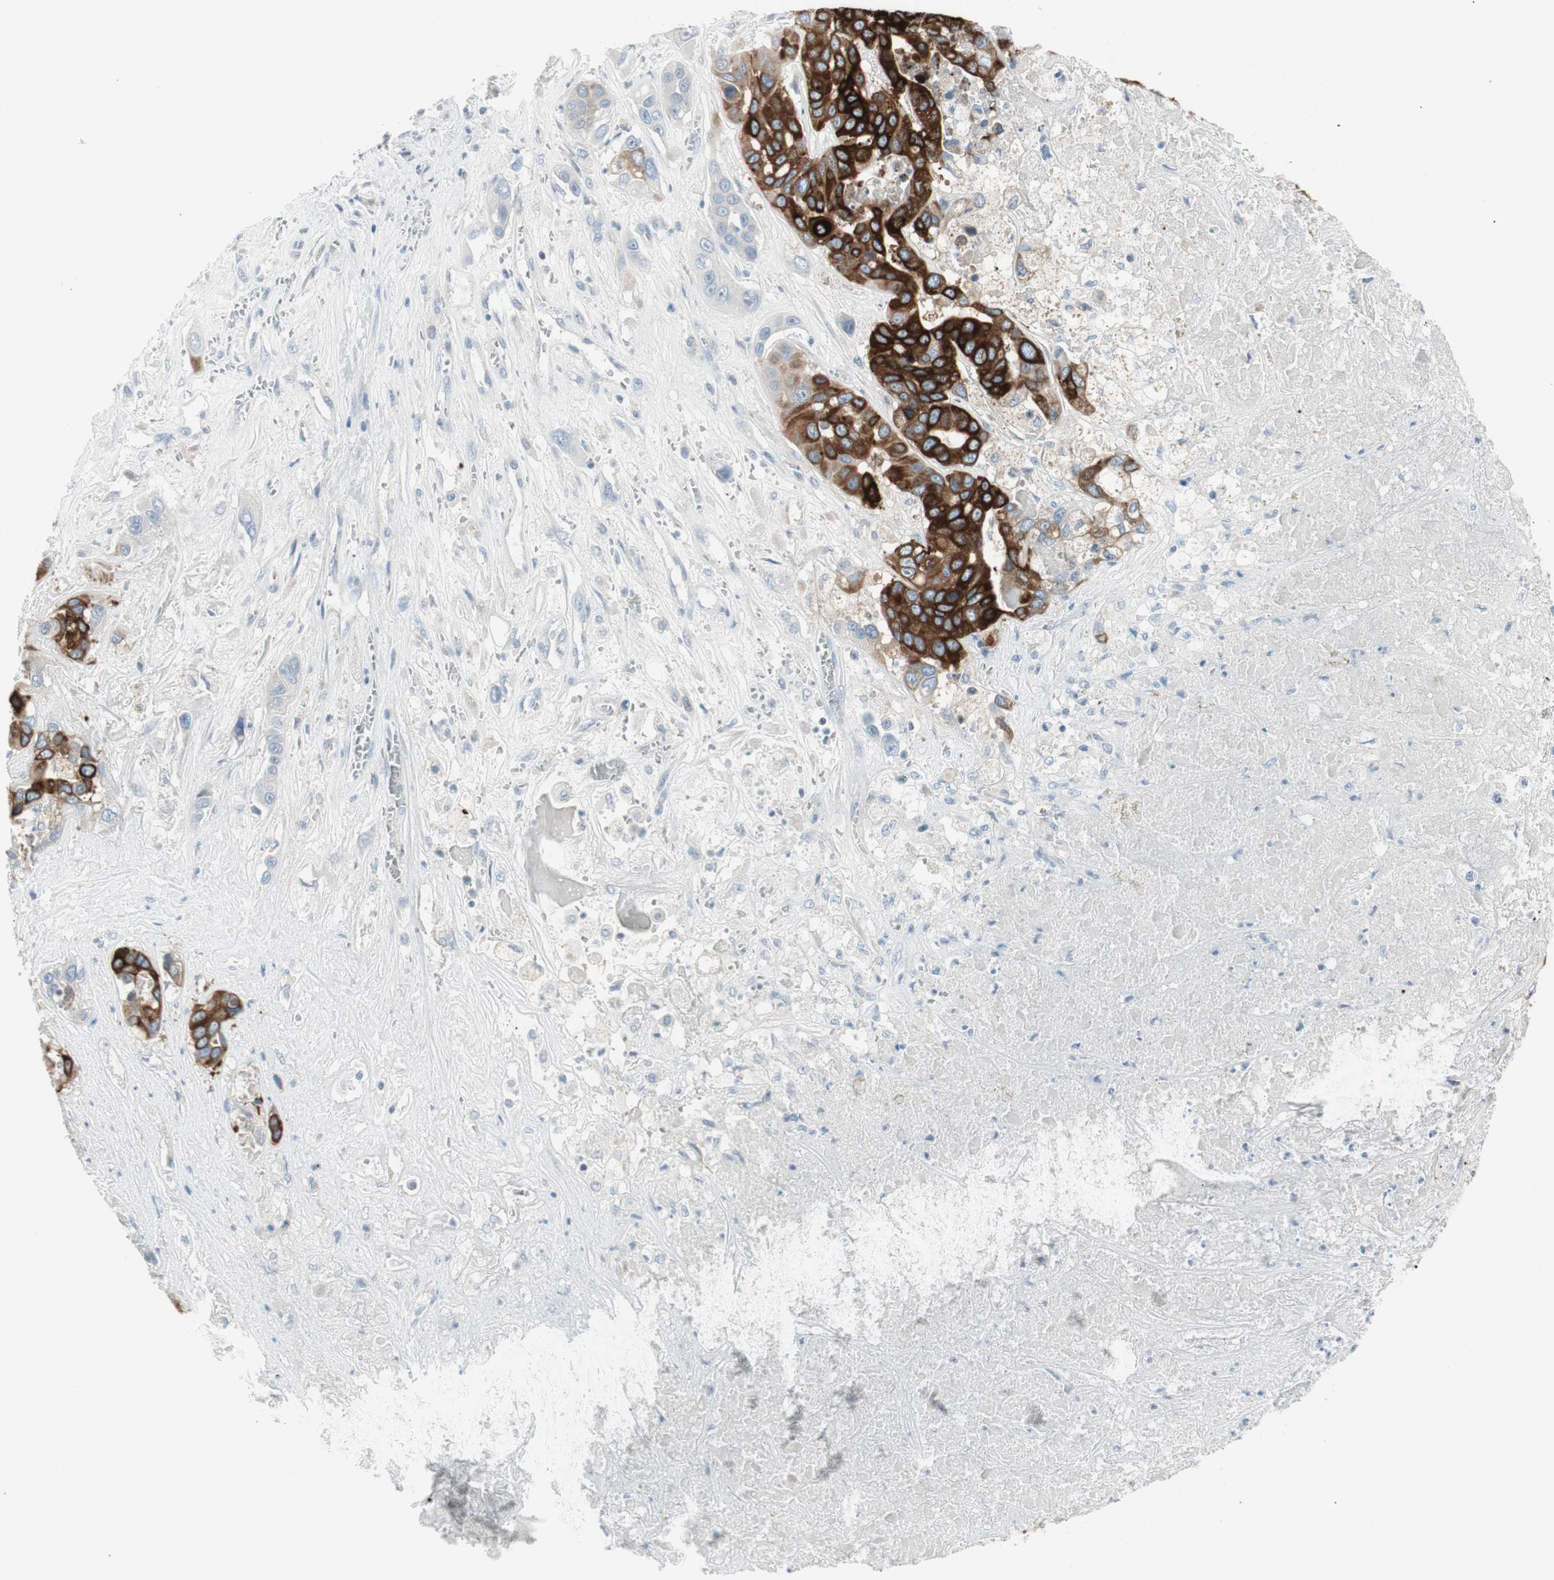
{"staining": {"intensity": "strong", "quantity": ">75%", "location": "cytoplasmic/membranous"}, "tissue": "liver cancer", "cell_type": "Tumor cells", "image_type": "cancer", "snomed": [{"axis": "morphology", "description": "Cholangiocarcinoma"}, {"axis": "topography", "description": "Liver"}], "caption": "Tumor cells show high levels of strong cytoplasmic/membranous positivity in approximately >75% of cells in liver cancer (cholangiocarcinoma). (DAB IHC with brightfield microscopy, high magnification).", "gene": "AGR2", "patient": {"sex": "female", "age": 52}}